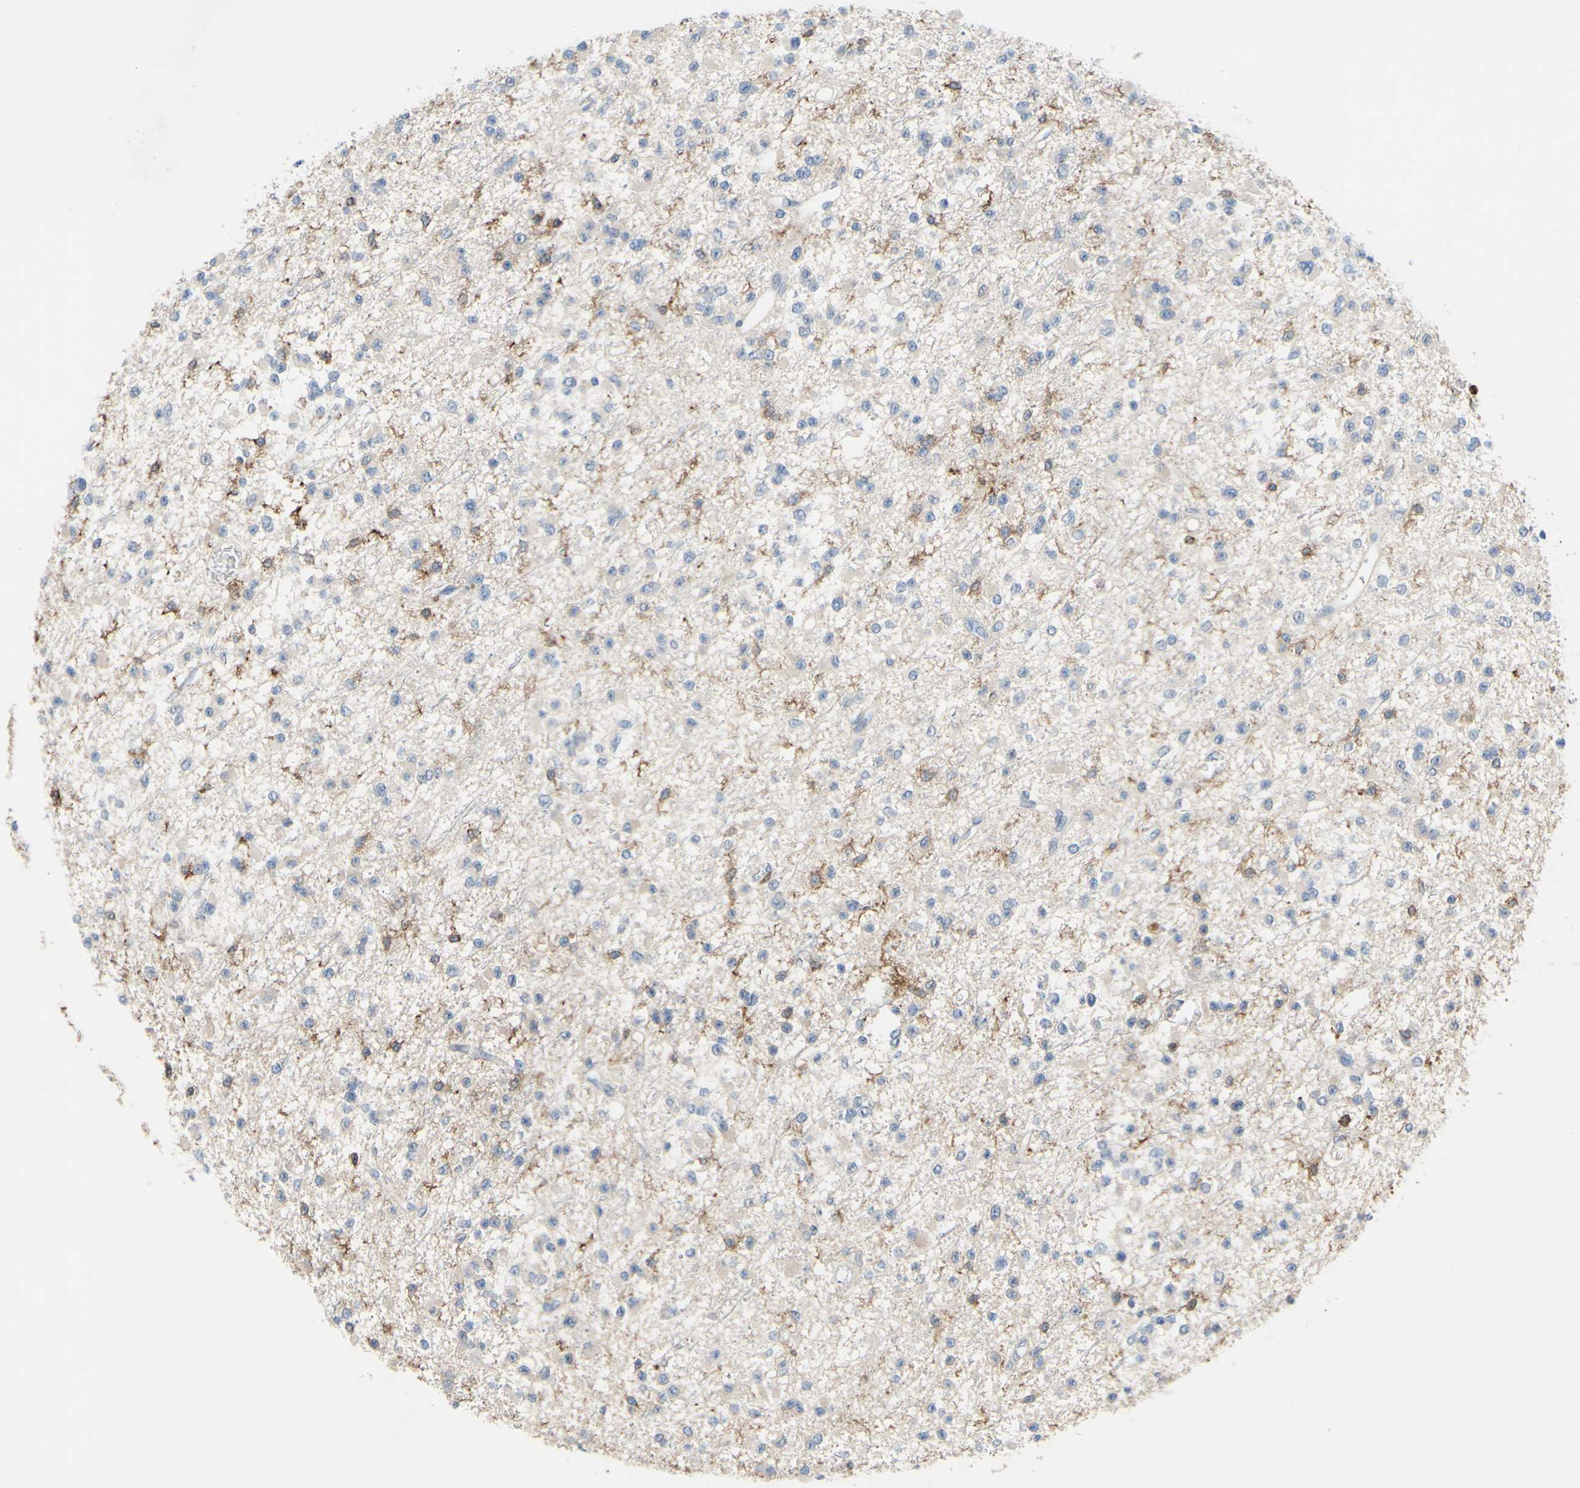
{"staining": {"intensity": "negative", "quantity": "none", "location": "none"}, "tissue": "glioma", "cell_type": "Tumor cells", "image_type": "cancer", "snomed": [{"axis": "morphology", "description": "Glioma, malignant, Low grade"}, {"axis": "topography", "description": "Brain"}], "caption": "A histopathology image of human glioma is negative for staining in tumor cells.", "gene": "FCGR2A", "patient": {"sex": "female", "age": 22}}